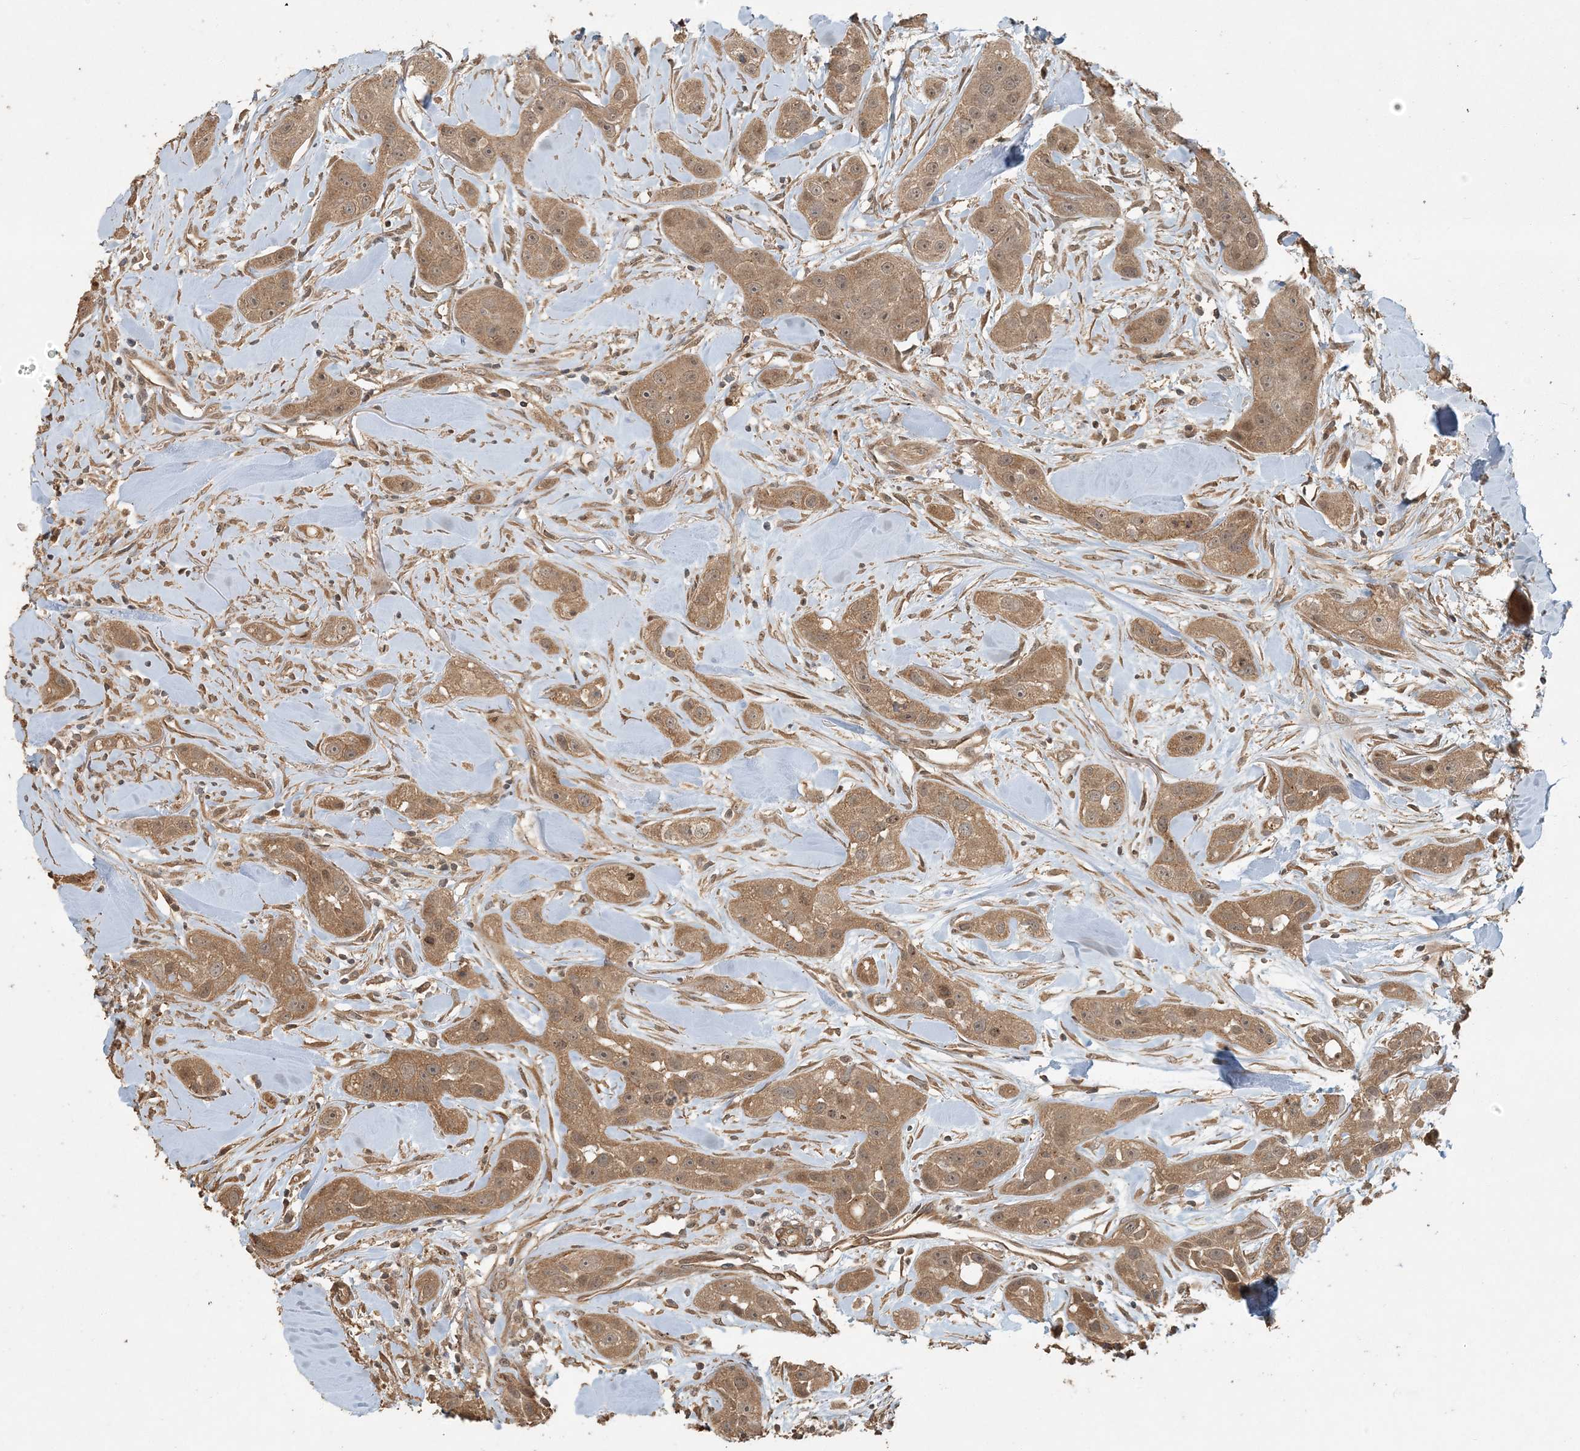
{"staining": {"intensity": "moderate", "quantity": ">75%", "location": "cytoplasmic/membranous"}, "tissue": "head and neck cancer", "cell_type": "Tumor cells", "image_type": "cancer", "snomed": [{"axis": "morphology", "description": "Normal tissue, NOS"}, {"axis": "morphology", "description": "Squamous cell carcinoma, NOS"}, {"axis": "topography", "description": "Skeletal muscle"}, {"axis": "topography", "description": "Head-Neck"}], "caption": "Head and neck cancer stained for a protein demonstrates moderate cytoplasmic/membranous positivity in tumor cells.", "gene": "AK9", "patient": {"sex": "male", "age": 51}}